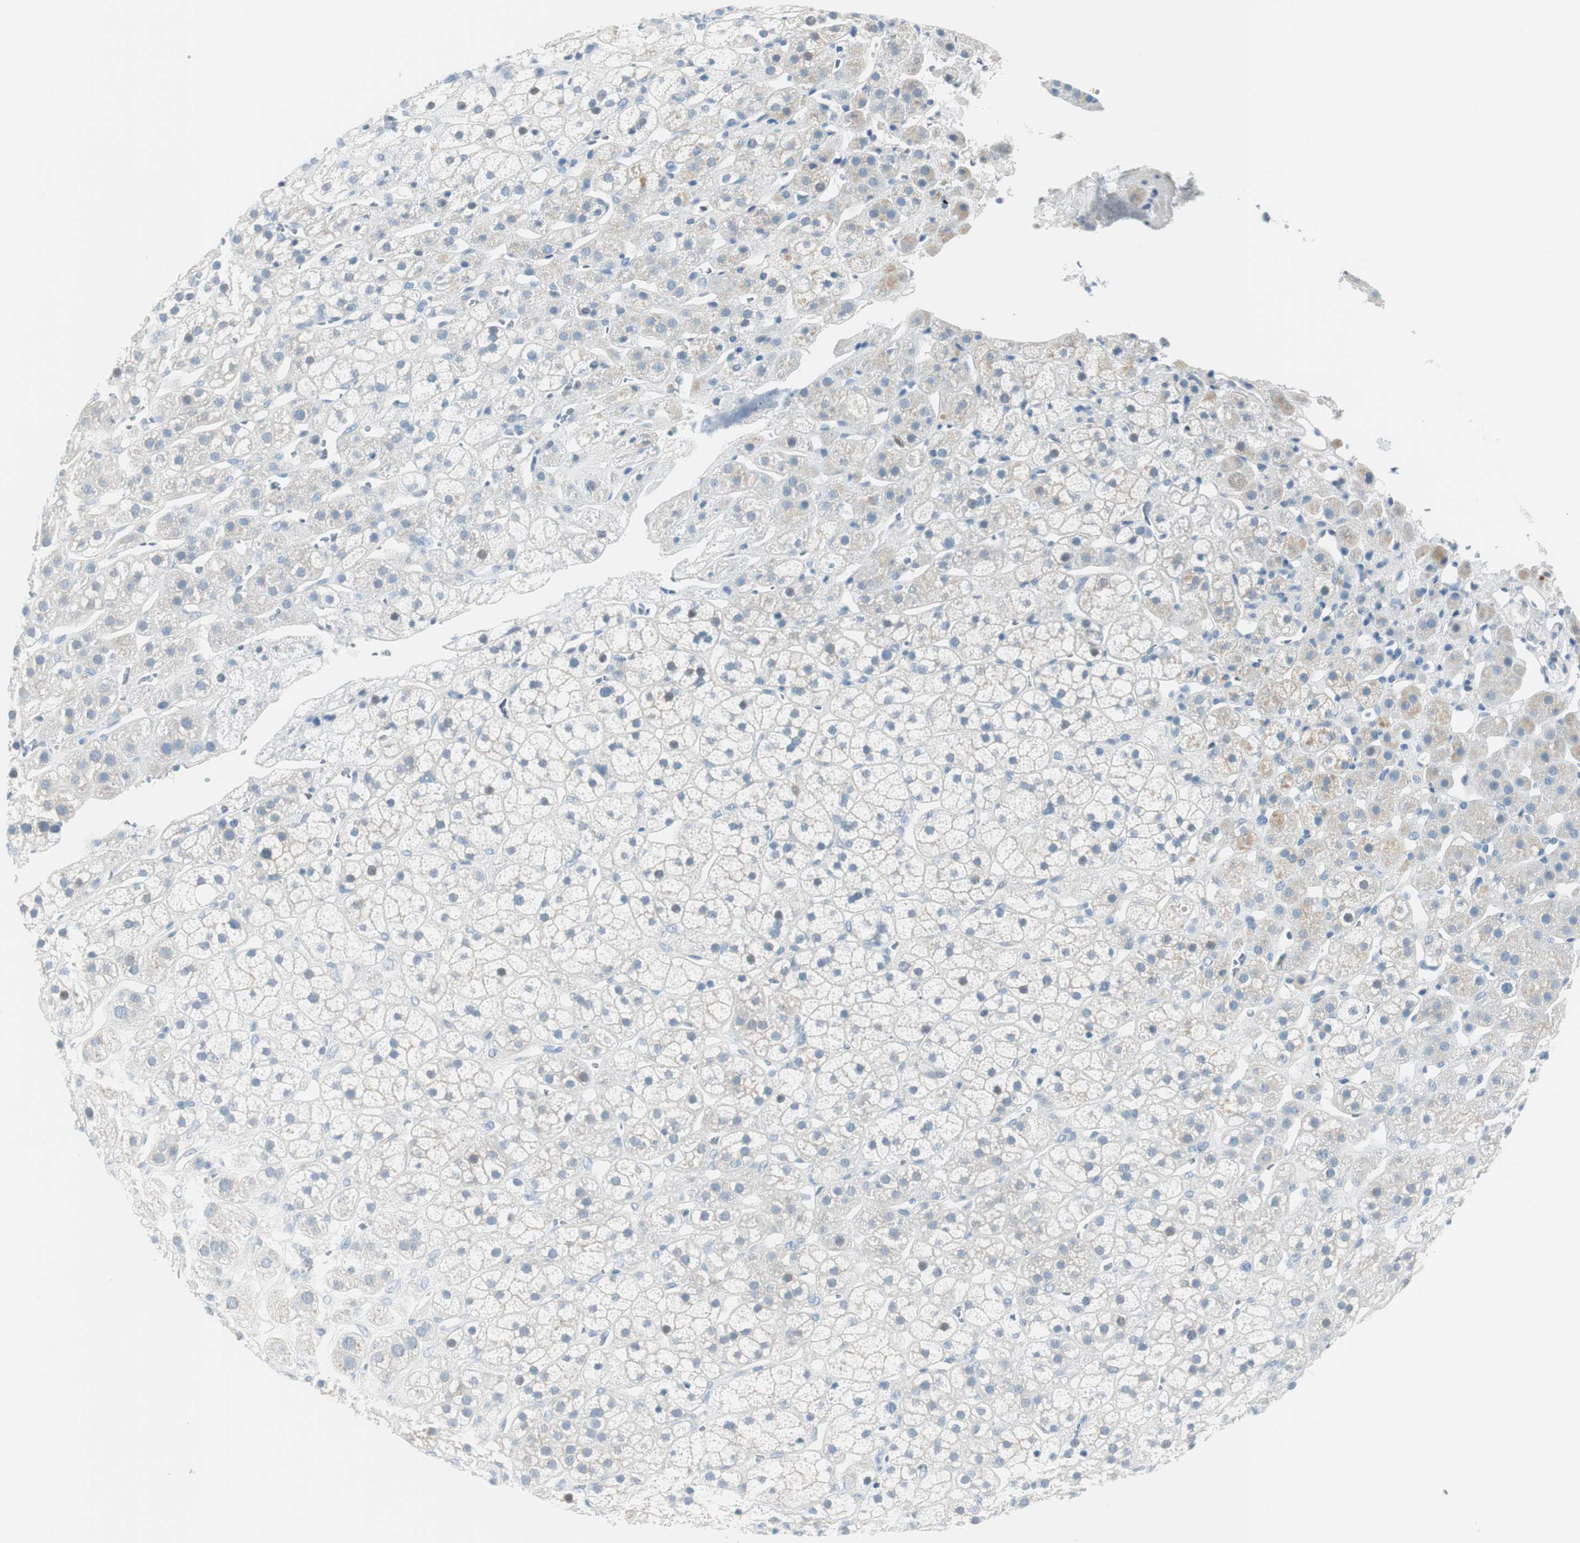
{"staining": {"intensity": "negative", "quantity": "none", "location": "none"}, "tissue": "adrenal gland", "cell_type": "Glandular cells", "image_type": "normal", "snomed": [{"axis": "morphology", "description": "Normal tissue, NOS"}, {"axis": "topography", "description": "Adrenal gland"}], "caption": "This micrograph is of normal adrenal gland stained with immunohistochemistry to label a protein in brown with the nuclei are counter-stained blue. There is no staining in glandular cells. Brightfield microscopy of immunohistochemistry (IHC) stained with DAB (3,3'-diaminobenzidine) (brown) and hematoxylin (blue), captured at high magnification.", "gene": "DLG4", "patient": {"sex": "male", "age": 56}}